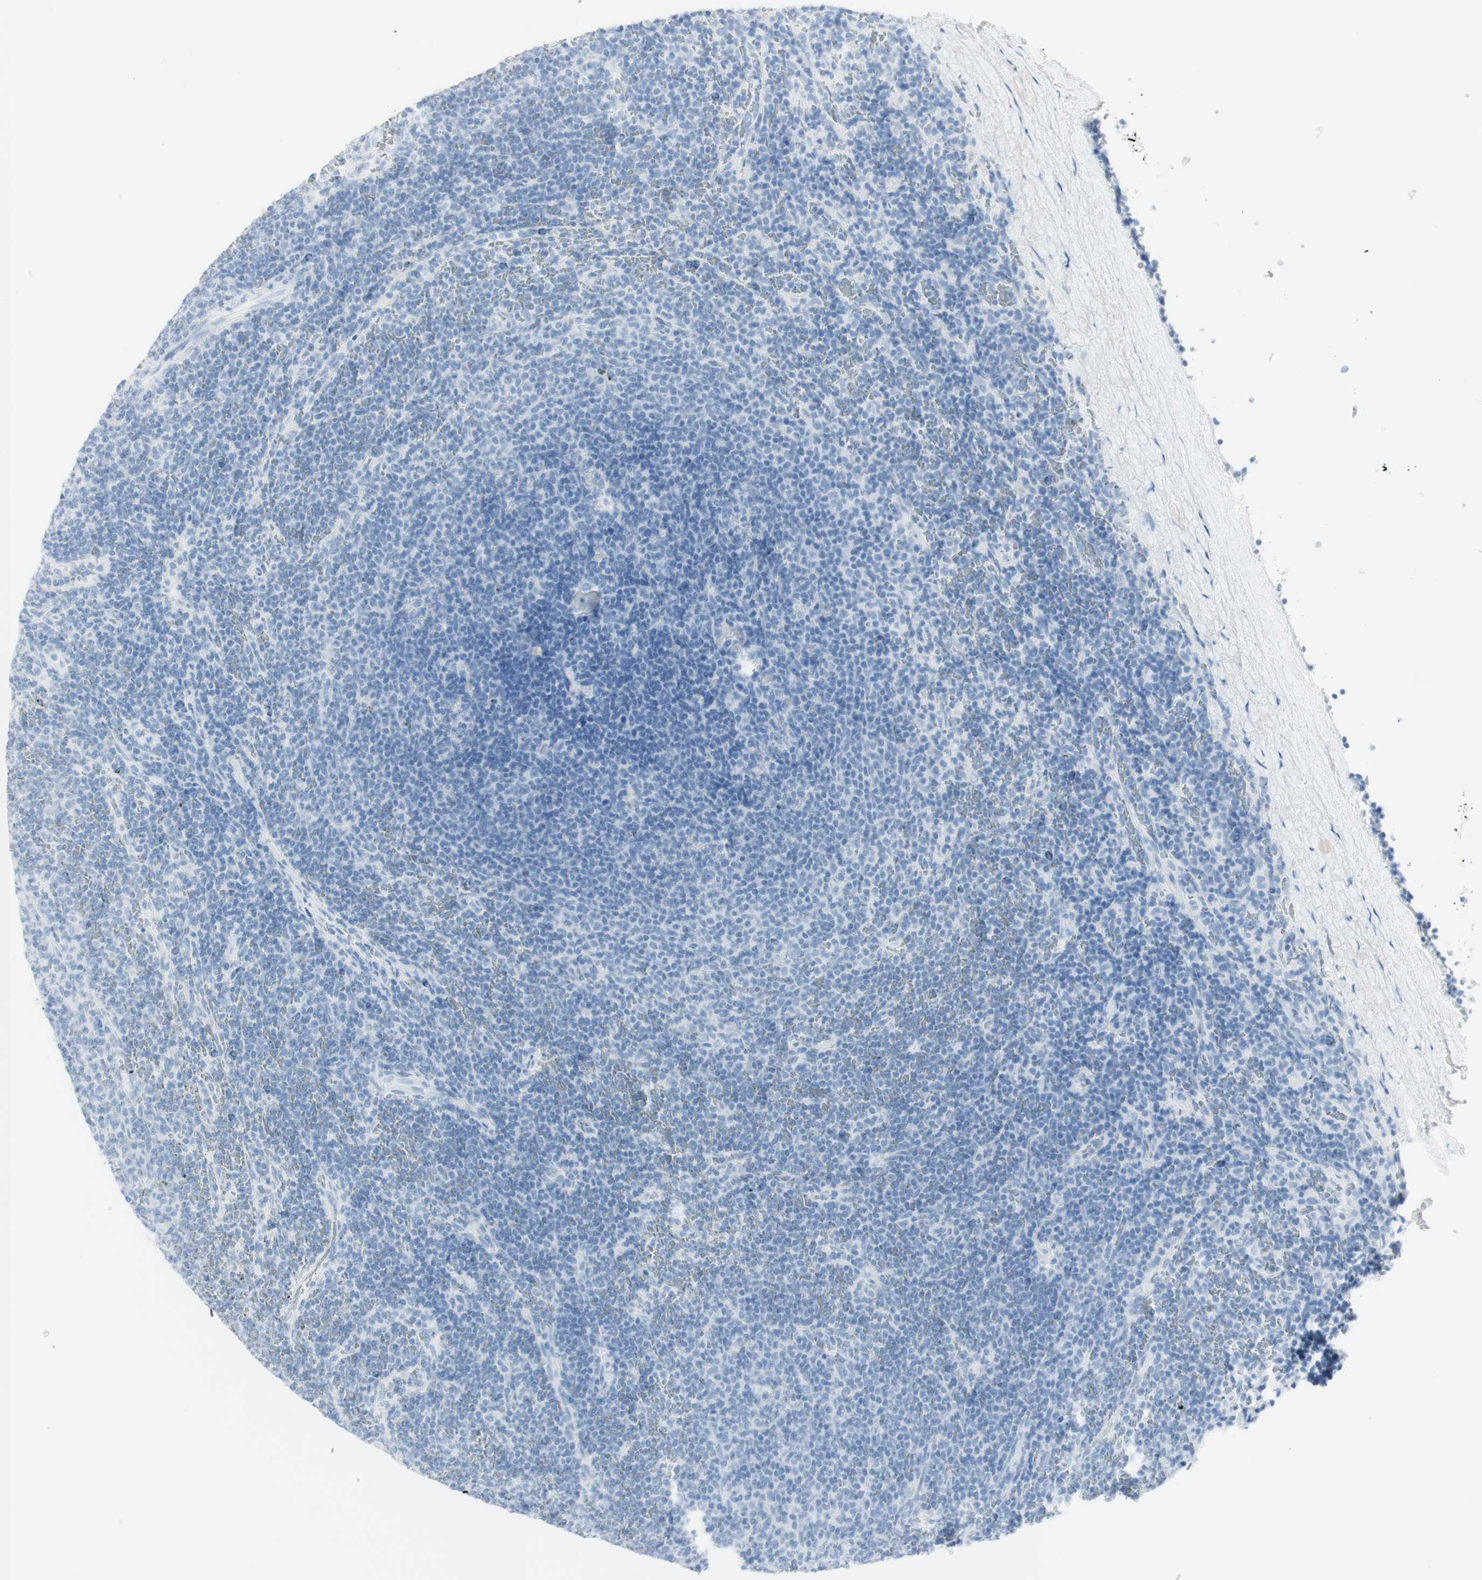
{"staining": {"intensity": "negative", "quantity": "none", "location": "none"}, "tissue": "lymphoma", "cell_type": "Tumor cells", "image_type": "cancer", "snomed": [{"axis": "morphology", "description": "Malignant lymphoma, non-Hodgkin's type, Low grade"}, {"axis": "topography", "description": "Spleen"}], "caption": "This is an immunohistochemistry micrograph of human low-grade malignant lymphoma, non-Hodgkin's type. There is no staining in tumor cells.", "gene": "NAPSA", "patient": {"sex": "female", "age": 50}}